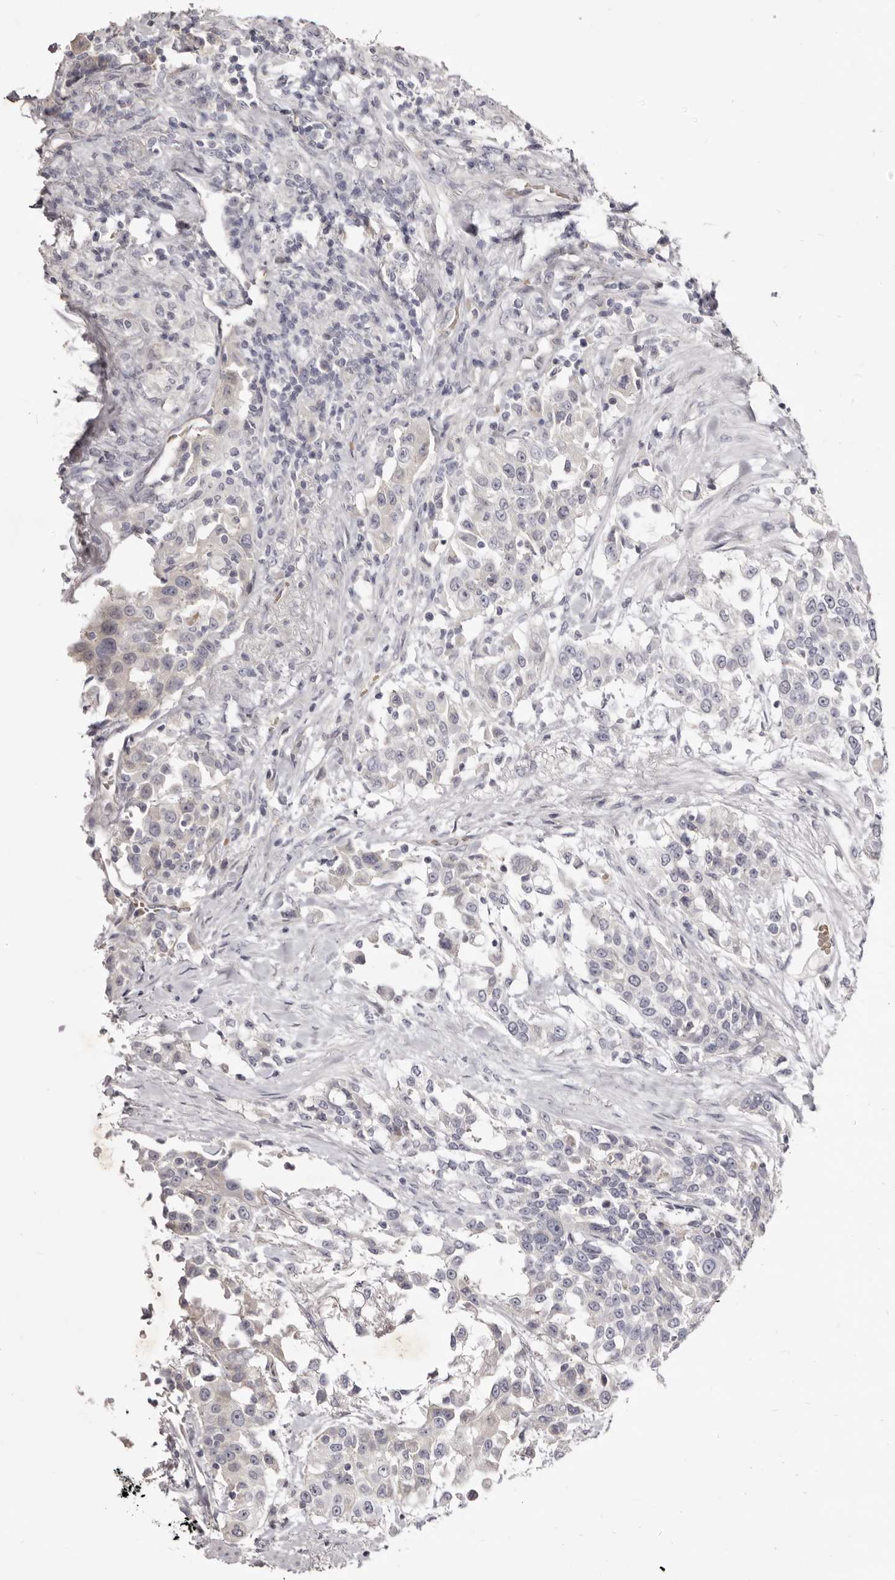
{"staining": {"intensity": "negative", "quantity": "none", "location": "none"}, "tissue": "urothelial cancer", "cell_type": "Tumor cells", "image_type": "cancer", "snomed": [{"axis": "morphology", "description": "Urothelial carcinoma, High grade"}, {"axis": "topography", "description": "Urinary bladder"}], "caption": "IHC of urothelial cancer displays no staining in tumor cells. (Stains: DAB (3,3'-diaminobenzidine) immunohistochemistry with hematoxylin counter stain, Microscopy: brightfield microscopy at high magnification).", "gene": "KIF2B", "patient": {"sex": "female", "age": 80}}